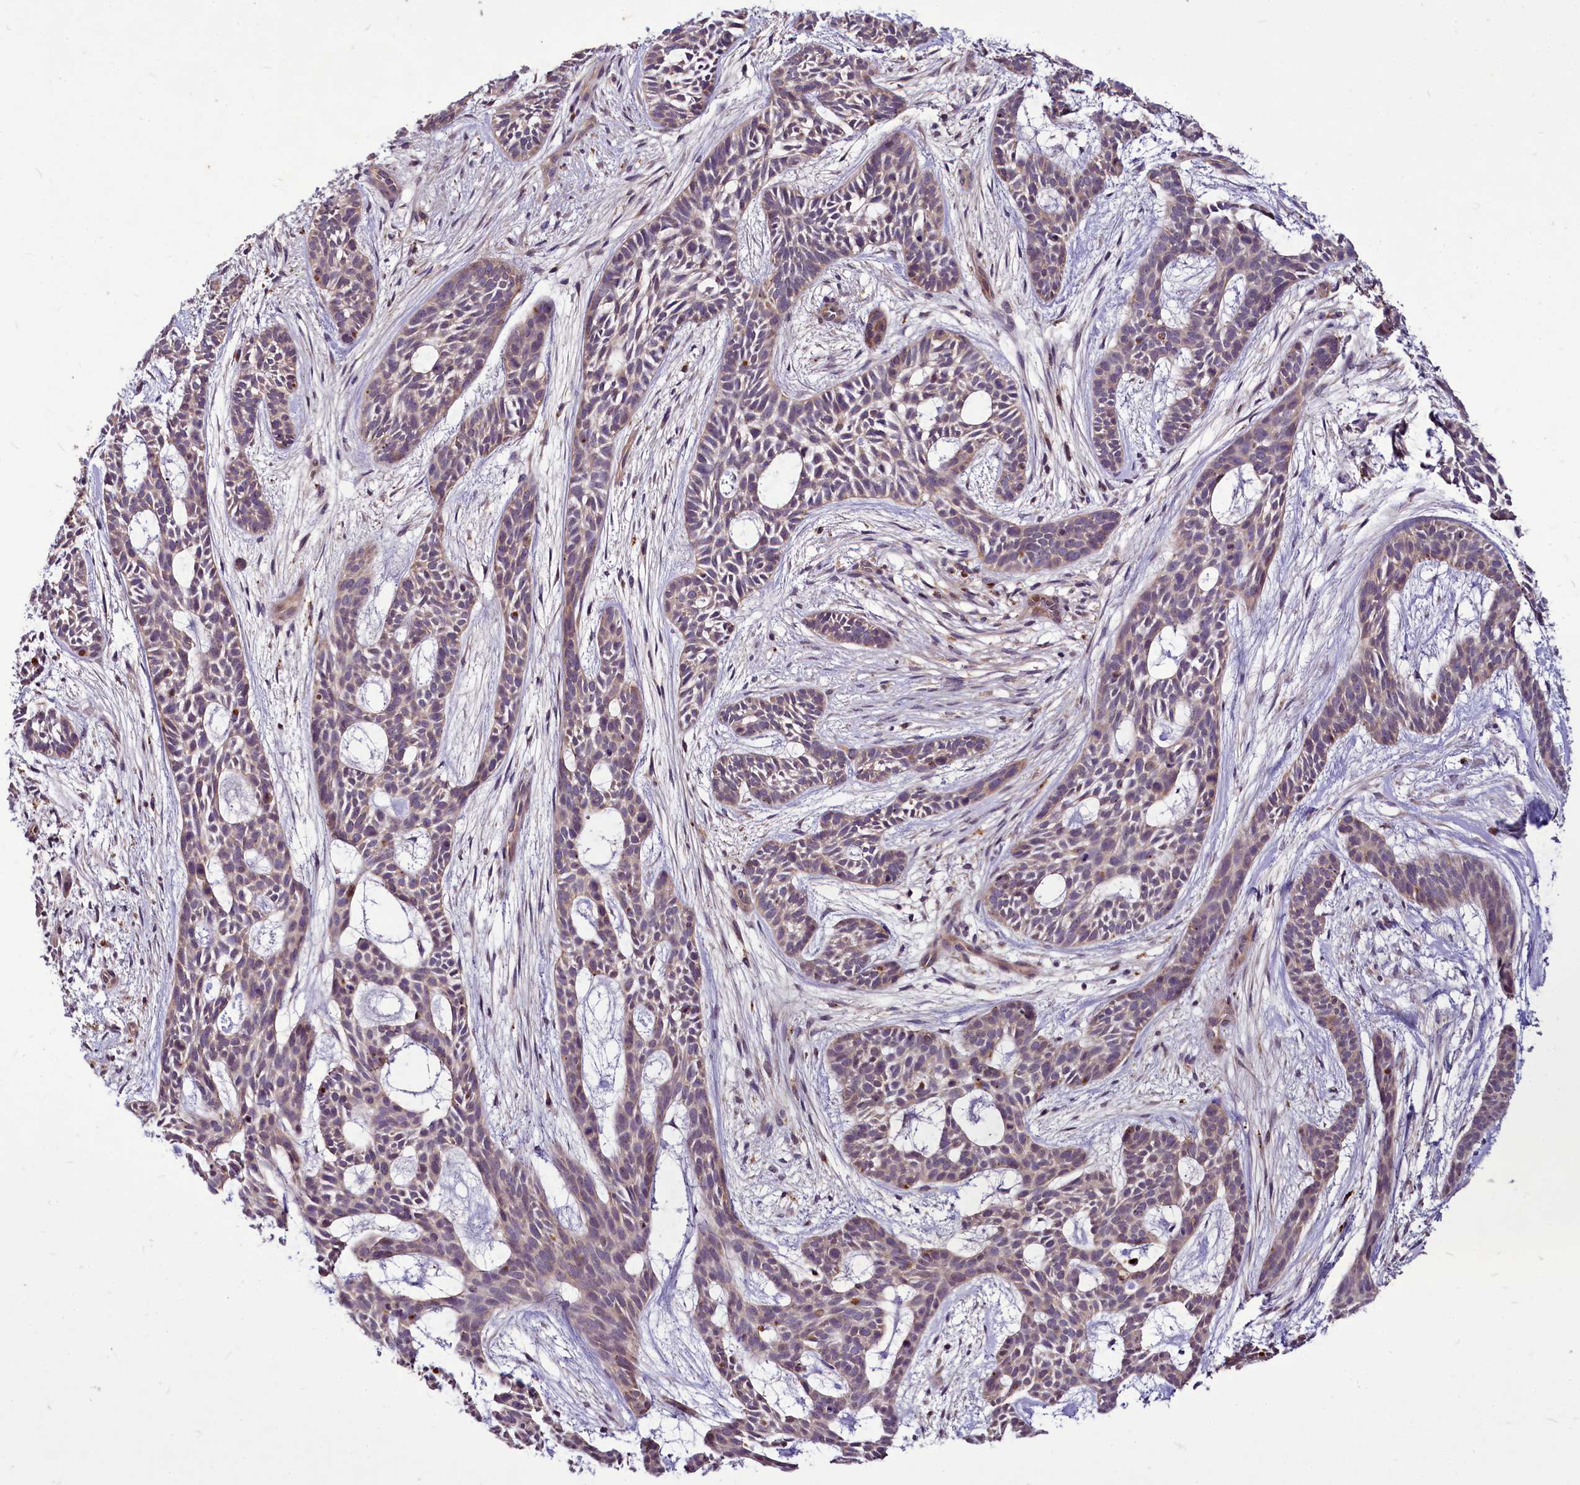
{"staining": {"intensity": "weak", "quantity": "<25%", "location": "cytoplasmic/membranous"}, "tissue": "skin cancer", "cell_type": "Tumor cells", "image_type": "cancer", "snomed": [{"axis": "morphology", "description": "Basal cell carcinoma"}, {"axis": "topography", "description": "Skin"}], "caption": "IHC image of human skin cancer stained for a protein (brown), which reveals no positivity in tumor cells.", "gene": "C11orf86", "patient": {"sex": "male", "age": 89}}